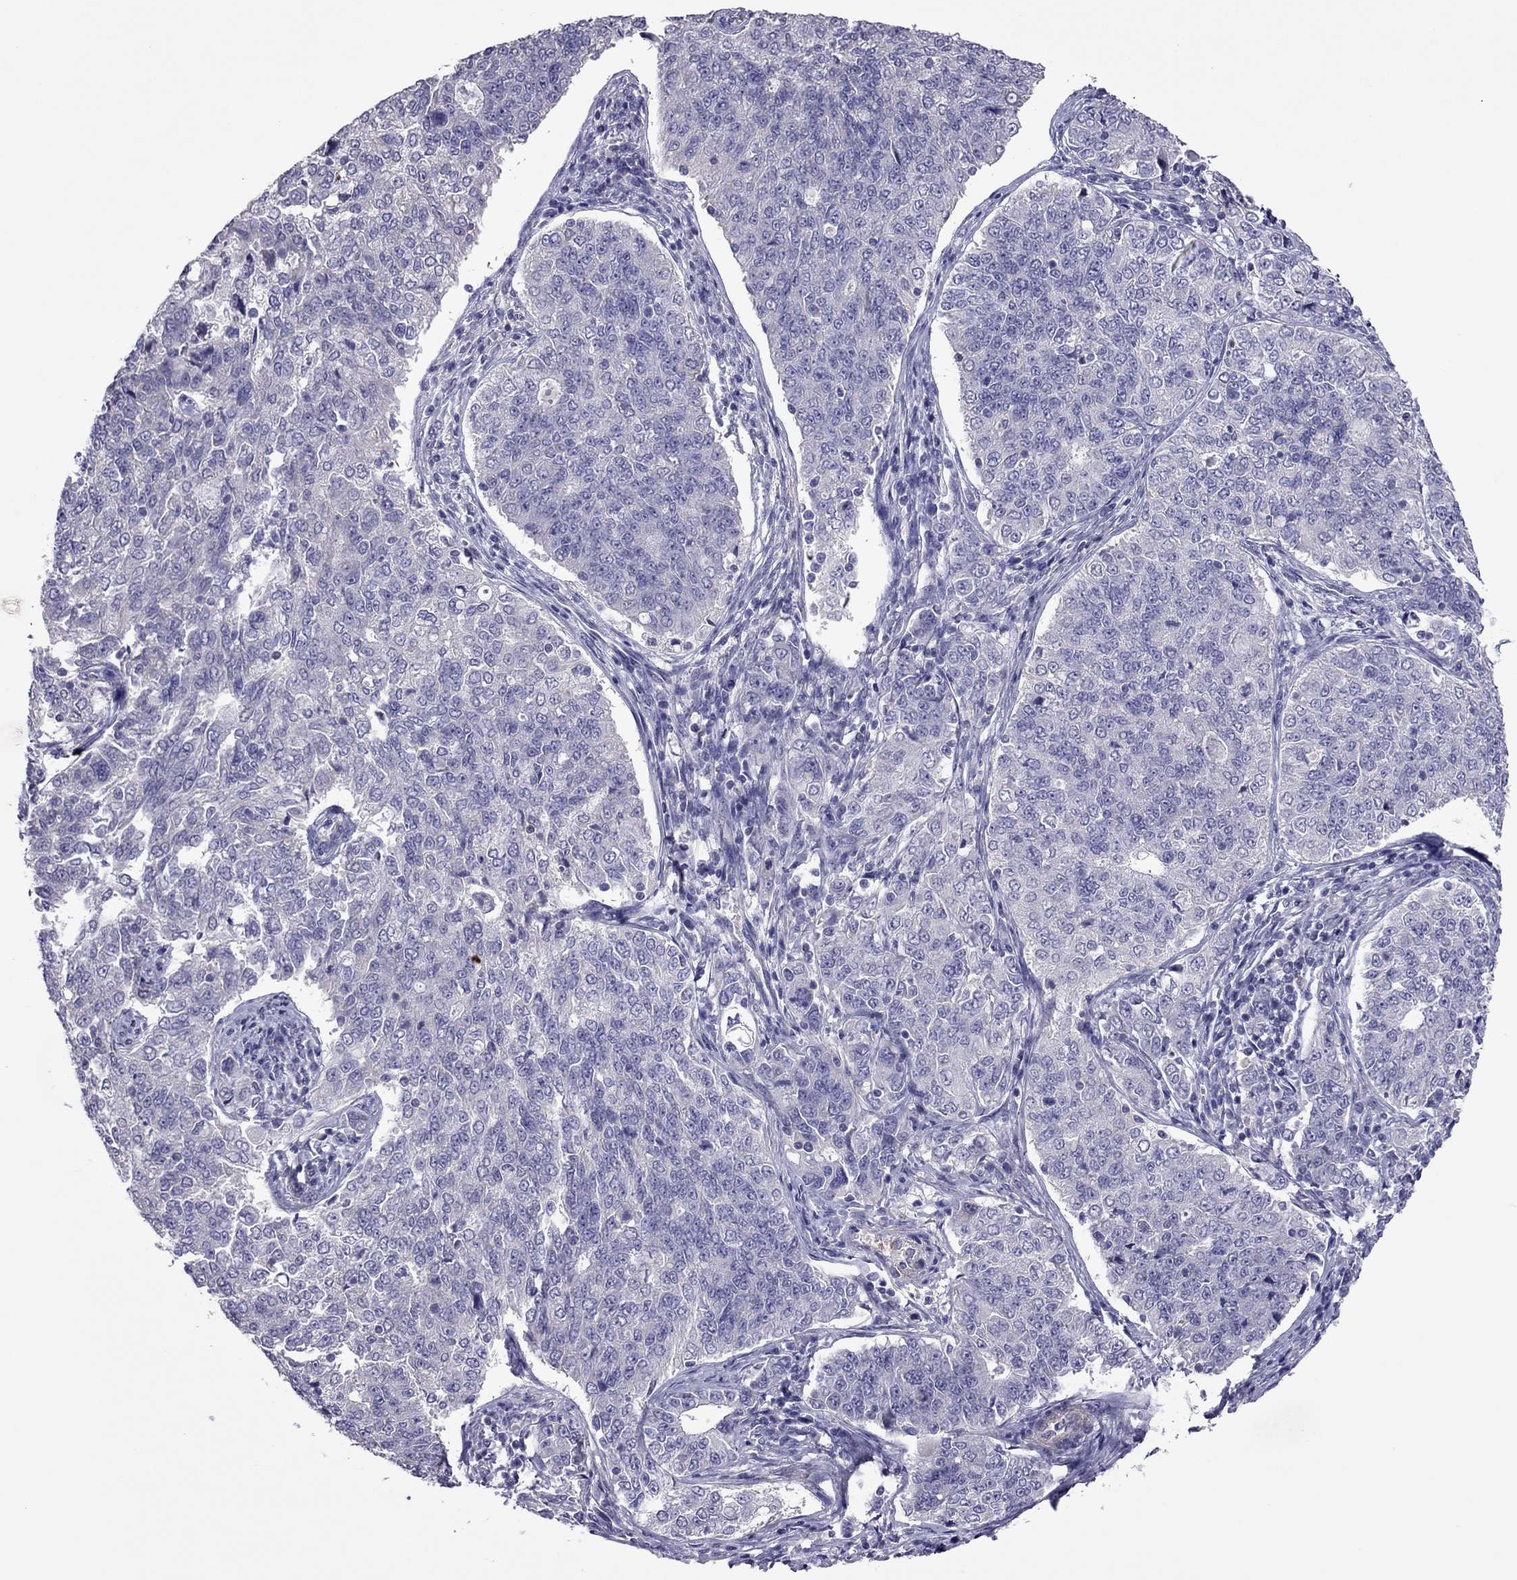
{"staining": {"intensity": "negative", "quantity": "none", "location": "none"}, "tissue": "endometrial cancer", "cell_type": "Tumor cells", "image_type": "cancer", "snomed": [{"axis": "morphology", "description": "Adenocarcinoma, NOS"}, {"axis": "topography", "description": "Endometrium"}], "caption": "Image shows no protein expression in tumor cells of endometrial adenocarcinoma tissue.", "gene": "SLC16A8", "patient": {"sex": "female", "age": 43}}